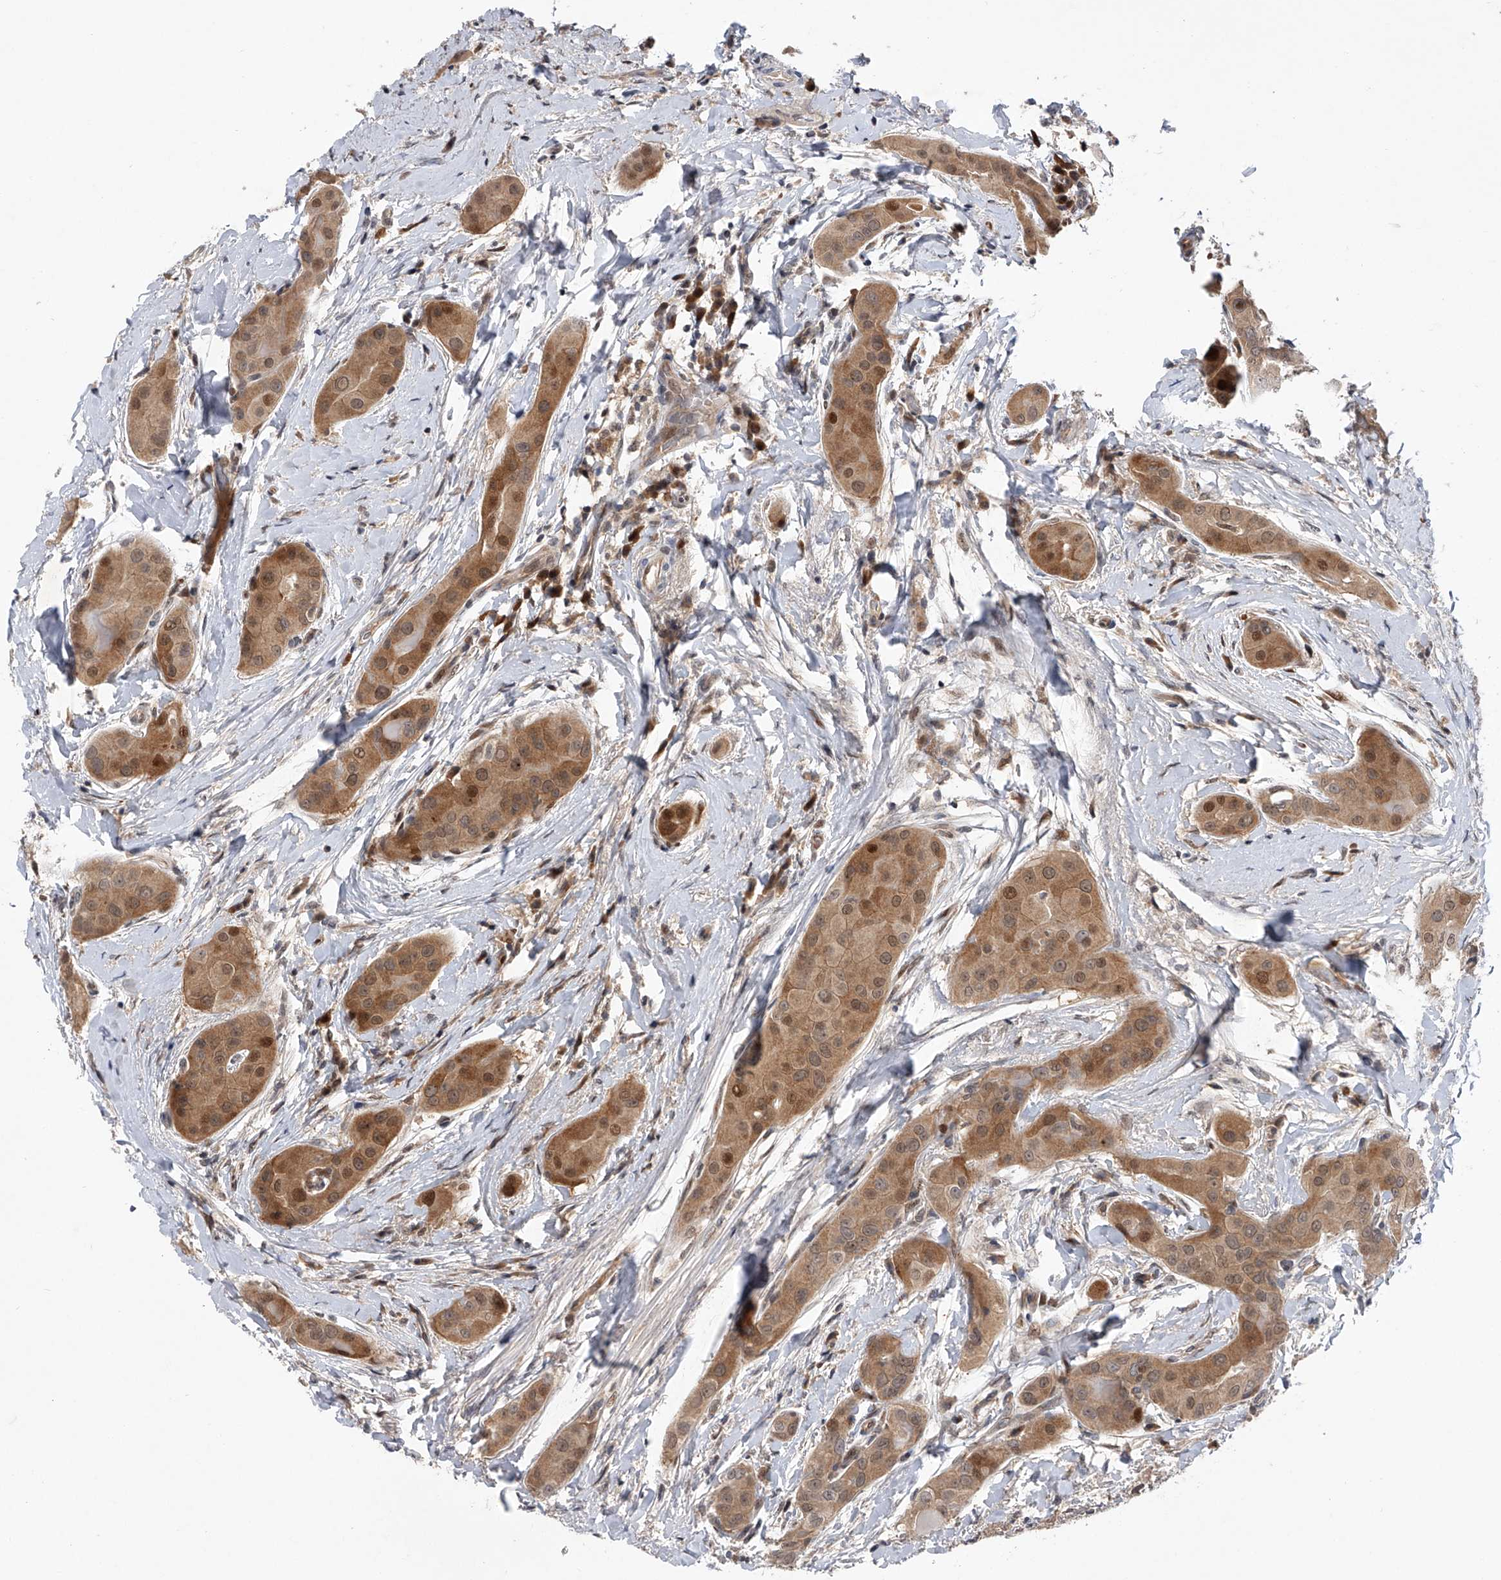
{"staining": {"intensity": "moderate", "quantity": ">75%", "location": "cytoplasmic/membranous,nuclear"}, "tissue": "thyroid cancer", "cell_type": "Tumor cells", "image_type": "cancer", "snomed": [{"axis": "morphology", "description": "Papillary adenocarcinoma, NOS"}, {"axis": "topography", "description": "Thyroid gland"}], "caption": "Moderate cytoplasmic/membranous and nuclear protein staining is seen in about >75% of tumor cells in thyroid cancer. The staining was performed using DAB, with brown indicating positive protein expression. Nuclei are stained blue with hematoxylin.", "gene": "RWDD2A", "patient": {"sex": "male", "age": 33}}